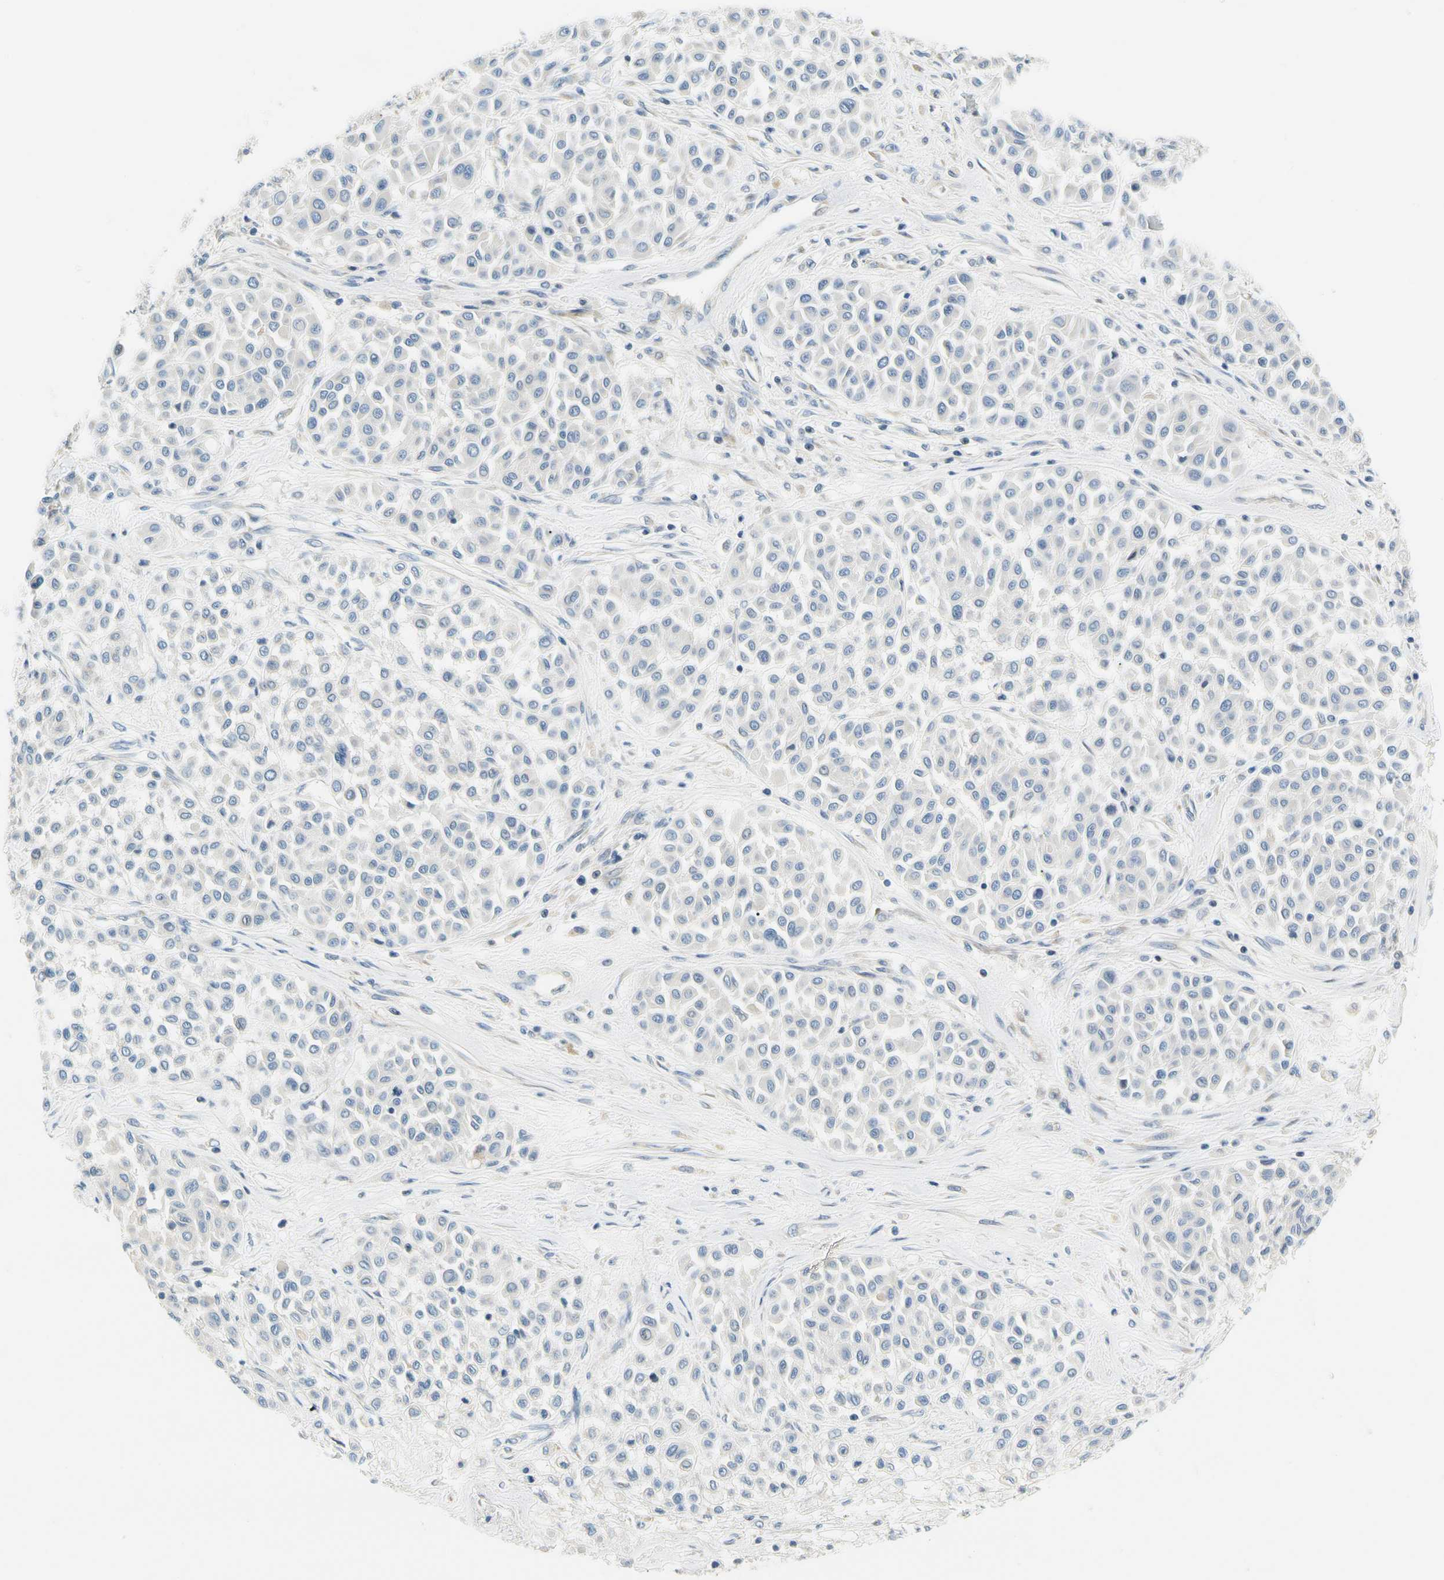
{"staining": {"intensity": "weak", "quantity": "25%-75%", "location": "cytoplasmic/membranous"}, "tissue": "melanoma", "cell_type": "Tumor cells", "image_type": "cancer", "snomed": [{"axis": "morphology", "description": "Malignant melanoma, Metastatic site"}, {"axis": "topography", "description": "Soft tissue"}], "caption": "Tumor cells demonstrate low levels of weak cytoplasmic/membranous positivity in about 25%-75% of cells in malignant melanoma (metastatic site). The protein of interest is stained brown, and the nuclei are stained in blue (DAB IHC with brightfield microscopy, high magnification).", "gene": "LRRC47", "patient": {"sex": "male", "age": 41}}